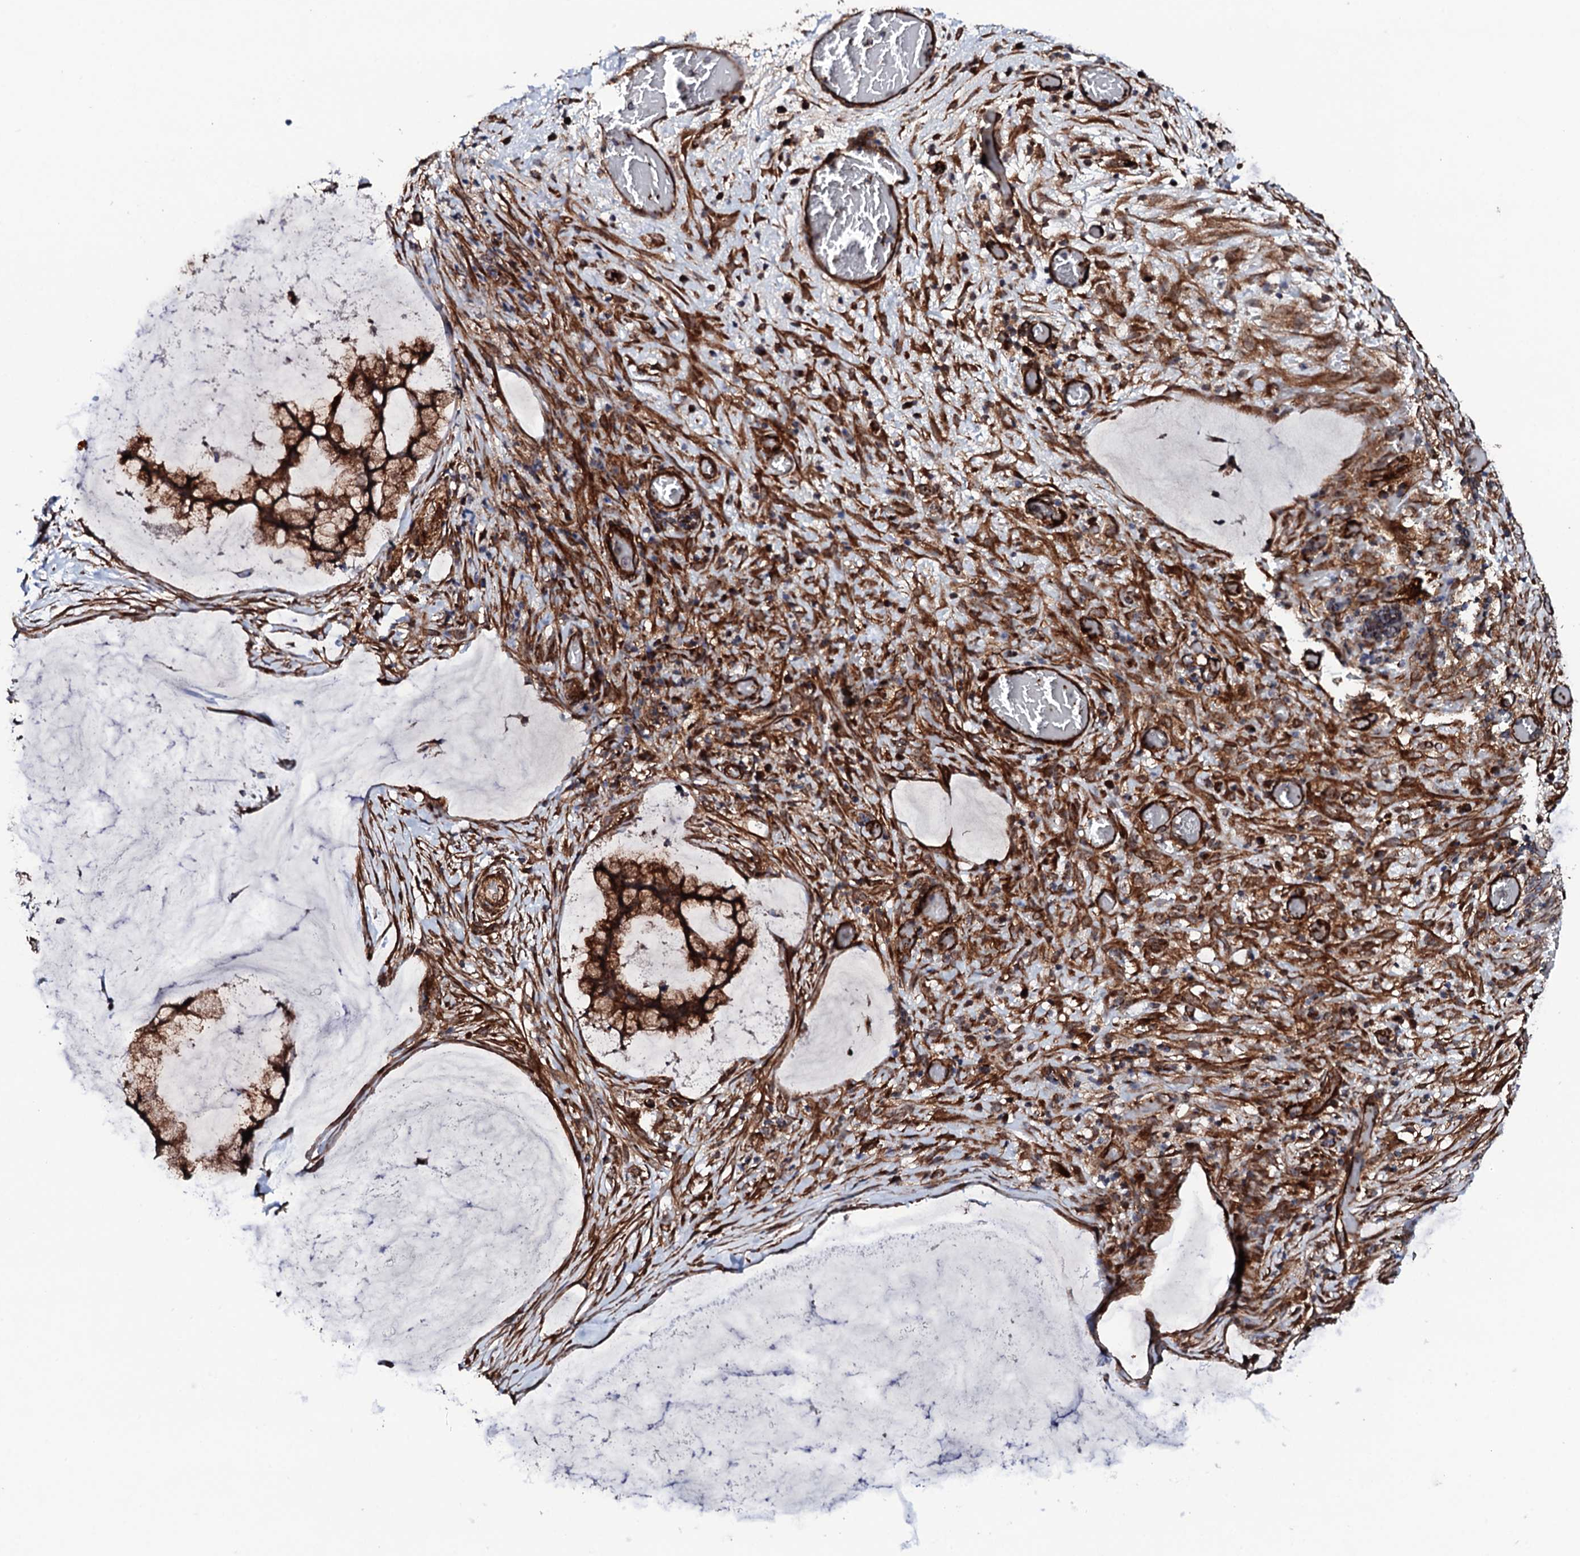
{"staining": {"intensity": "strong", "quantity": ">75%", "location": "cytoplasmic/membranous"}, "tissue": "ovarian cancer", "cell_type": "Tumor cells", "image_type": "cancer", "snomed": [{"axis": "morphology", "description": "Cystadenocarcinoma, mucinous, NOS"}, {"axis": "topography", "description": "Ovary"}], "caption": "Approximately >75% of tumor cells in human mucinous cystadenocarcinoma (ovarian) display strong cytoplasmic/membranous protein expression as visualized by brown immunohistochemical staining.", "gene": "MTIF3", "patient": {"sex": "female", "age": 42}}